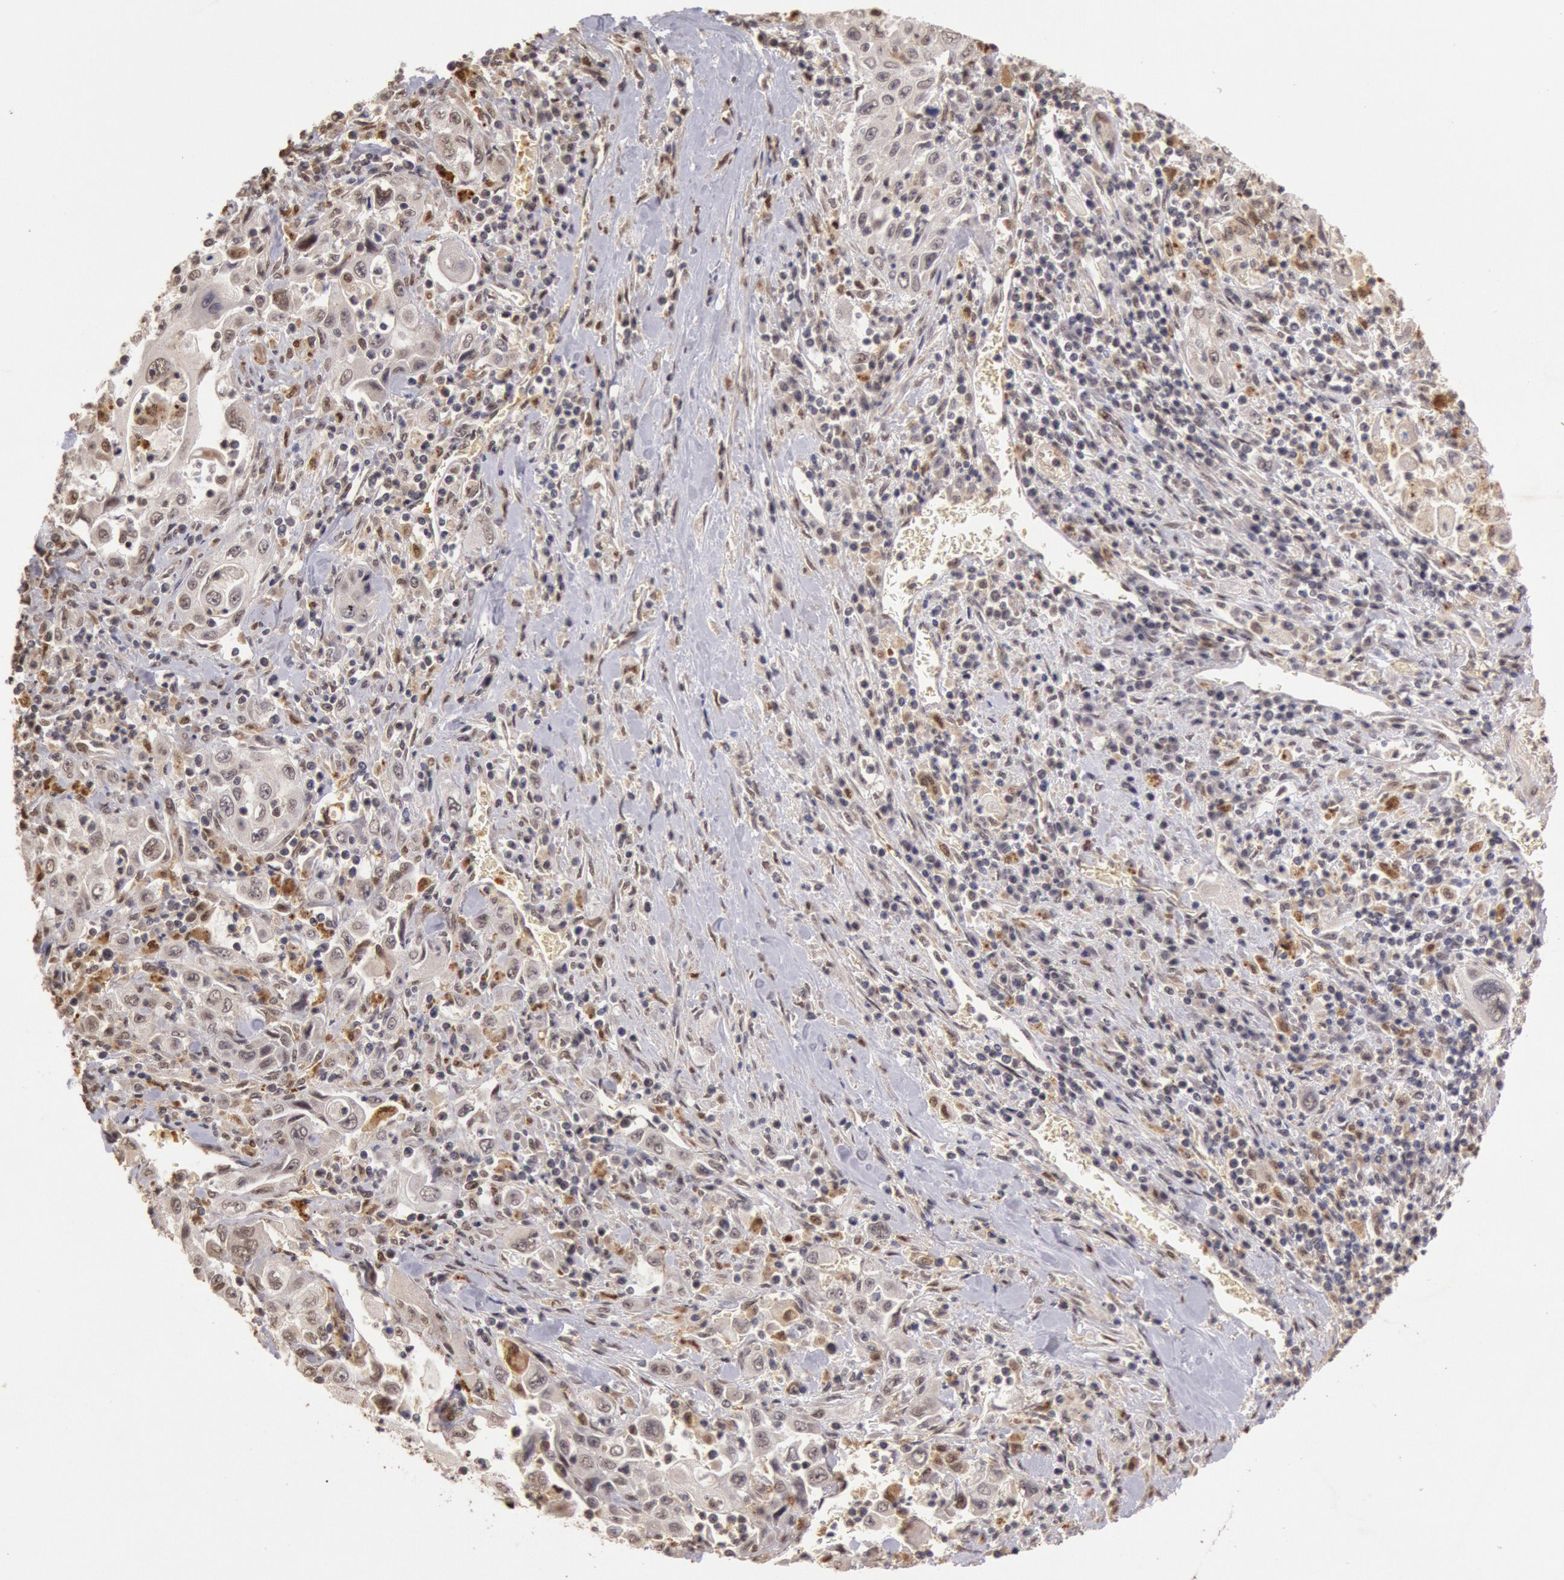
{"staining": {"intensity": "weak", "quantity": "25%-75%", "location": "nuclear"}, "tissue": "pancreatic cancer", "cell_type": "Tumor cells", "image_type": "cancer", "snomed": [{"axis": "morphology", "description": "Adenocarcinoma, NOS"}, {"axis": "topography", "description": "Pancreas"}], "caption": "Protein expression analysis of human pancreatic adenocarcinoma reveals weak nuclear expression in approximately 25%-75% of tumor cells.", "gene": "LIG4", "patient": {"sex": "male", "age": 70}}